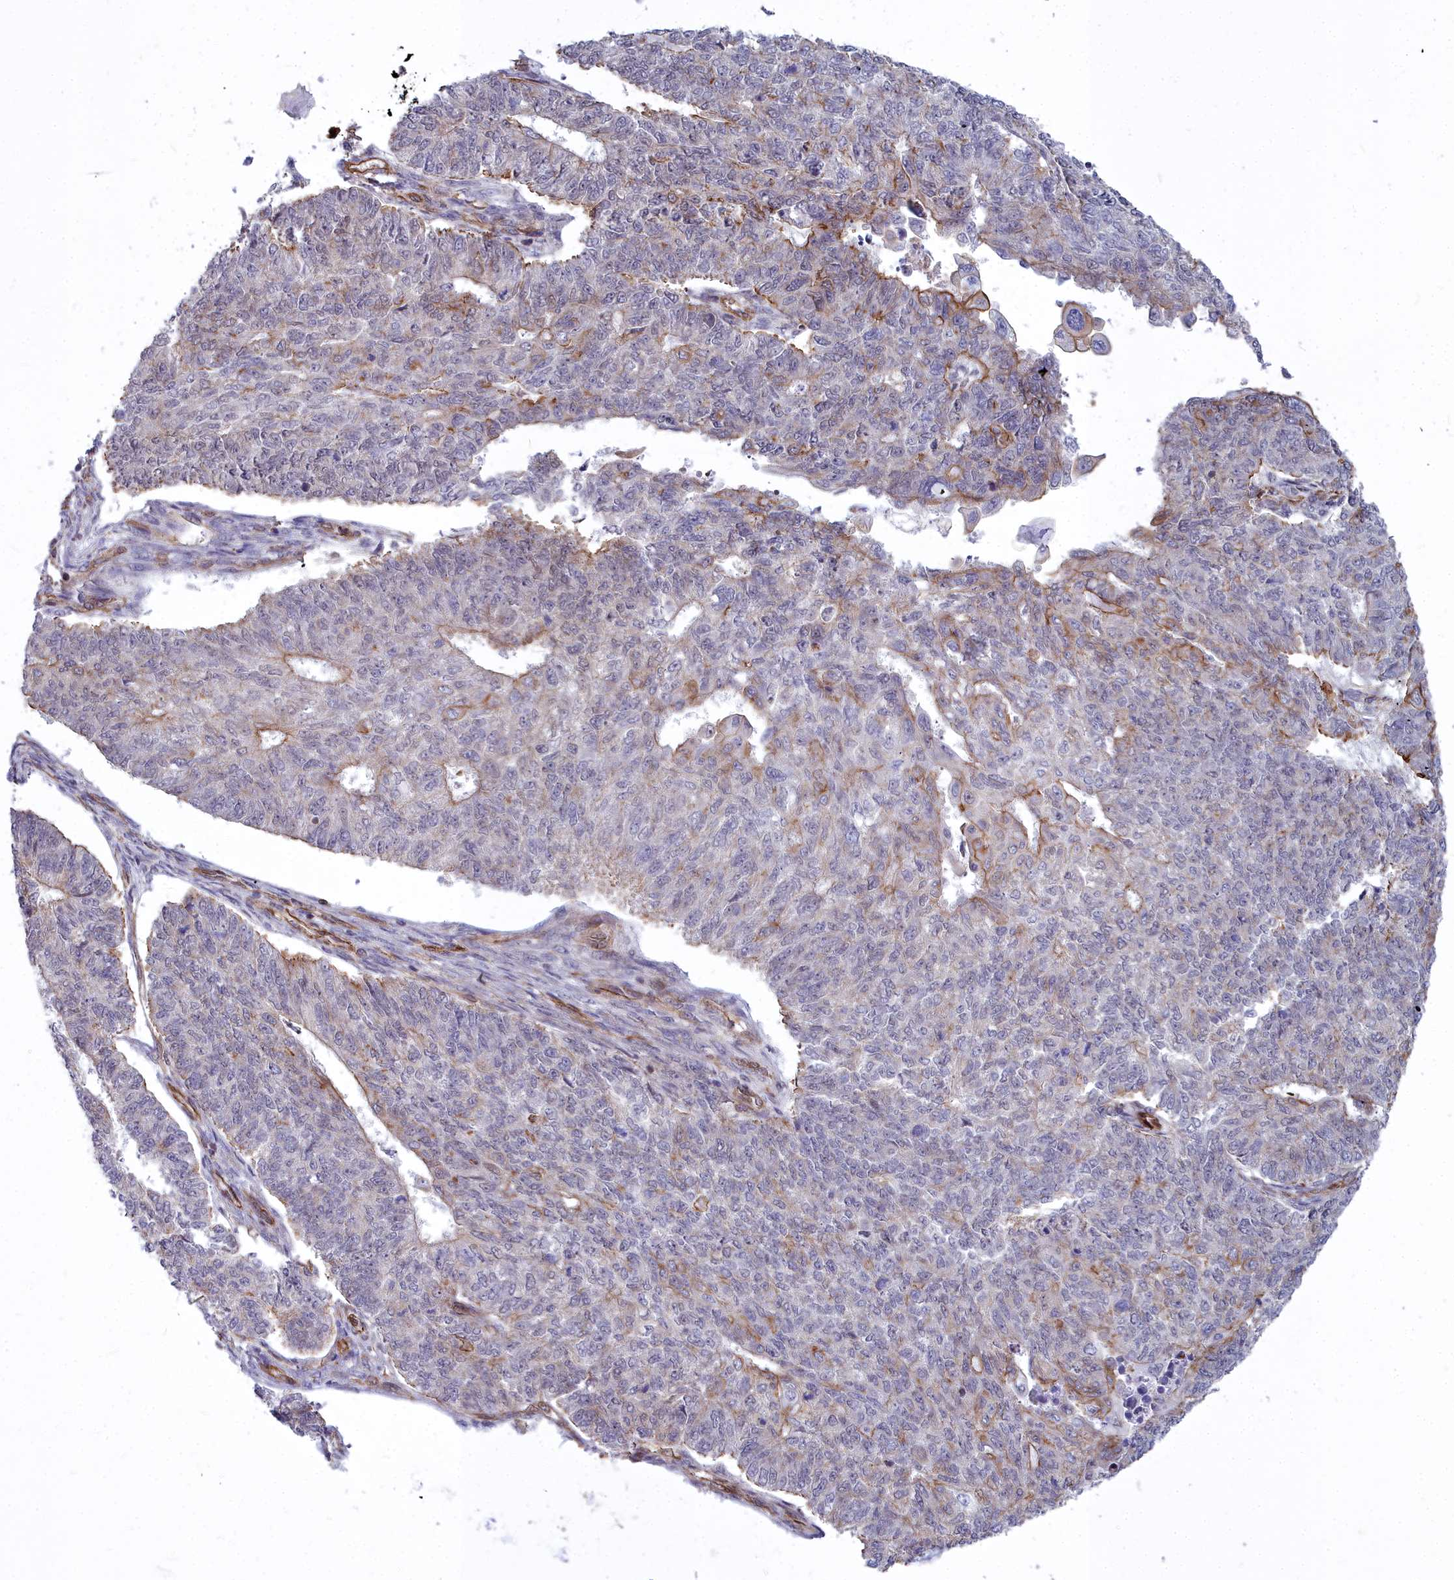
{"staining": {"intensity": "moderate", "quantity": "<25%", "location": "cytoplasmic/membranous"}, "tissue": "endometrial cancer", "cell_type": "Tumor cells", "image_type": "cancer", "snomed": [{"axis": "morphology", "description": "Adenocarcinoma, NOS"}, {"axis": "topography", "description": "Endometrium"}], "caption": "Protein expression analysis of endometrial cancer displays moderate cytoplasmic/membranous positivity in about <25% of tumor cells. (brown staining indicates protein expression, while blue staining denotes nuclei).", "gene": "YJU2", "patient": {"sex": "female", "age": 32}}